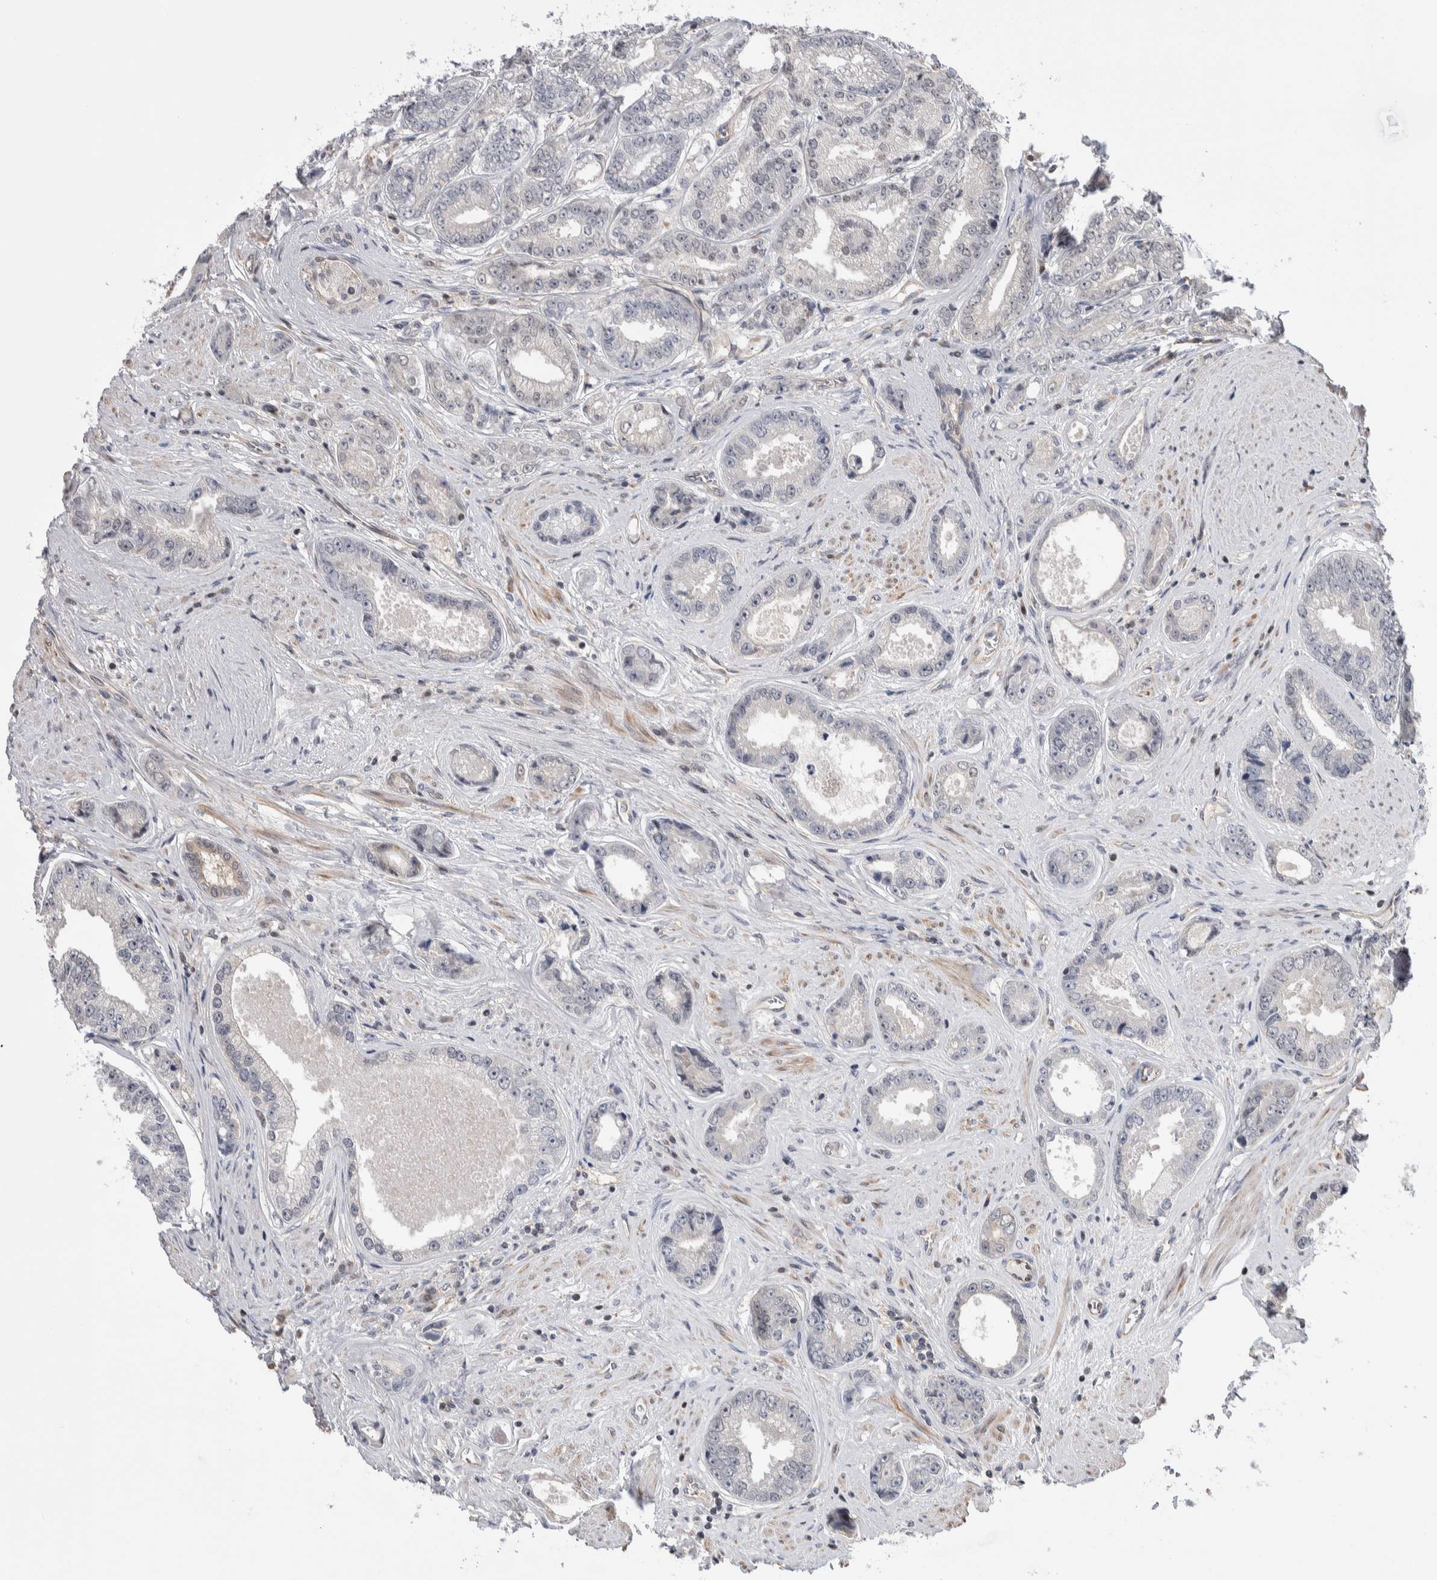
{"staining": {"intensity": "negative", "quantity": "none", "location": "none"}, "tissue": "prostate cancer", "cell_type": "Tumor cells", "image_type": "cancer", "snomed": [{"axis": "morphology", "description": "Adenocarcinoma, High grade"}, {"axis": "topography", "description": "Prostate"}], "caption": "Micrograph shows no protein positivity in tumor cells of prostate adenocarcinoma (high-grade) tissue. (Brightfield microscopy of DAB (3,3'-diaminobenzidine) immunohistochemistry at high magnification).", "gene": "ZBTB49", "patient": {"sex": "male", "age": 61}}